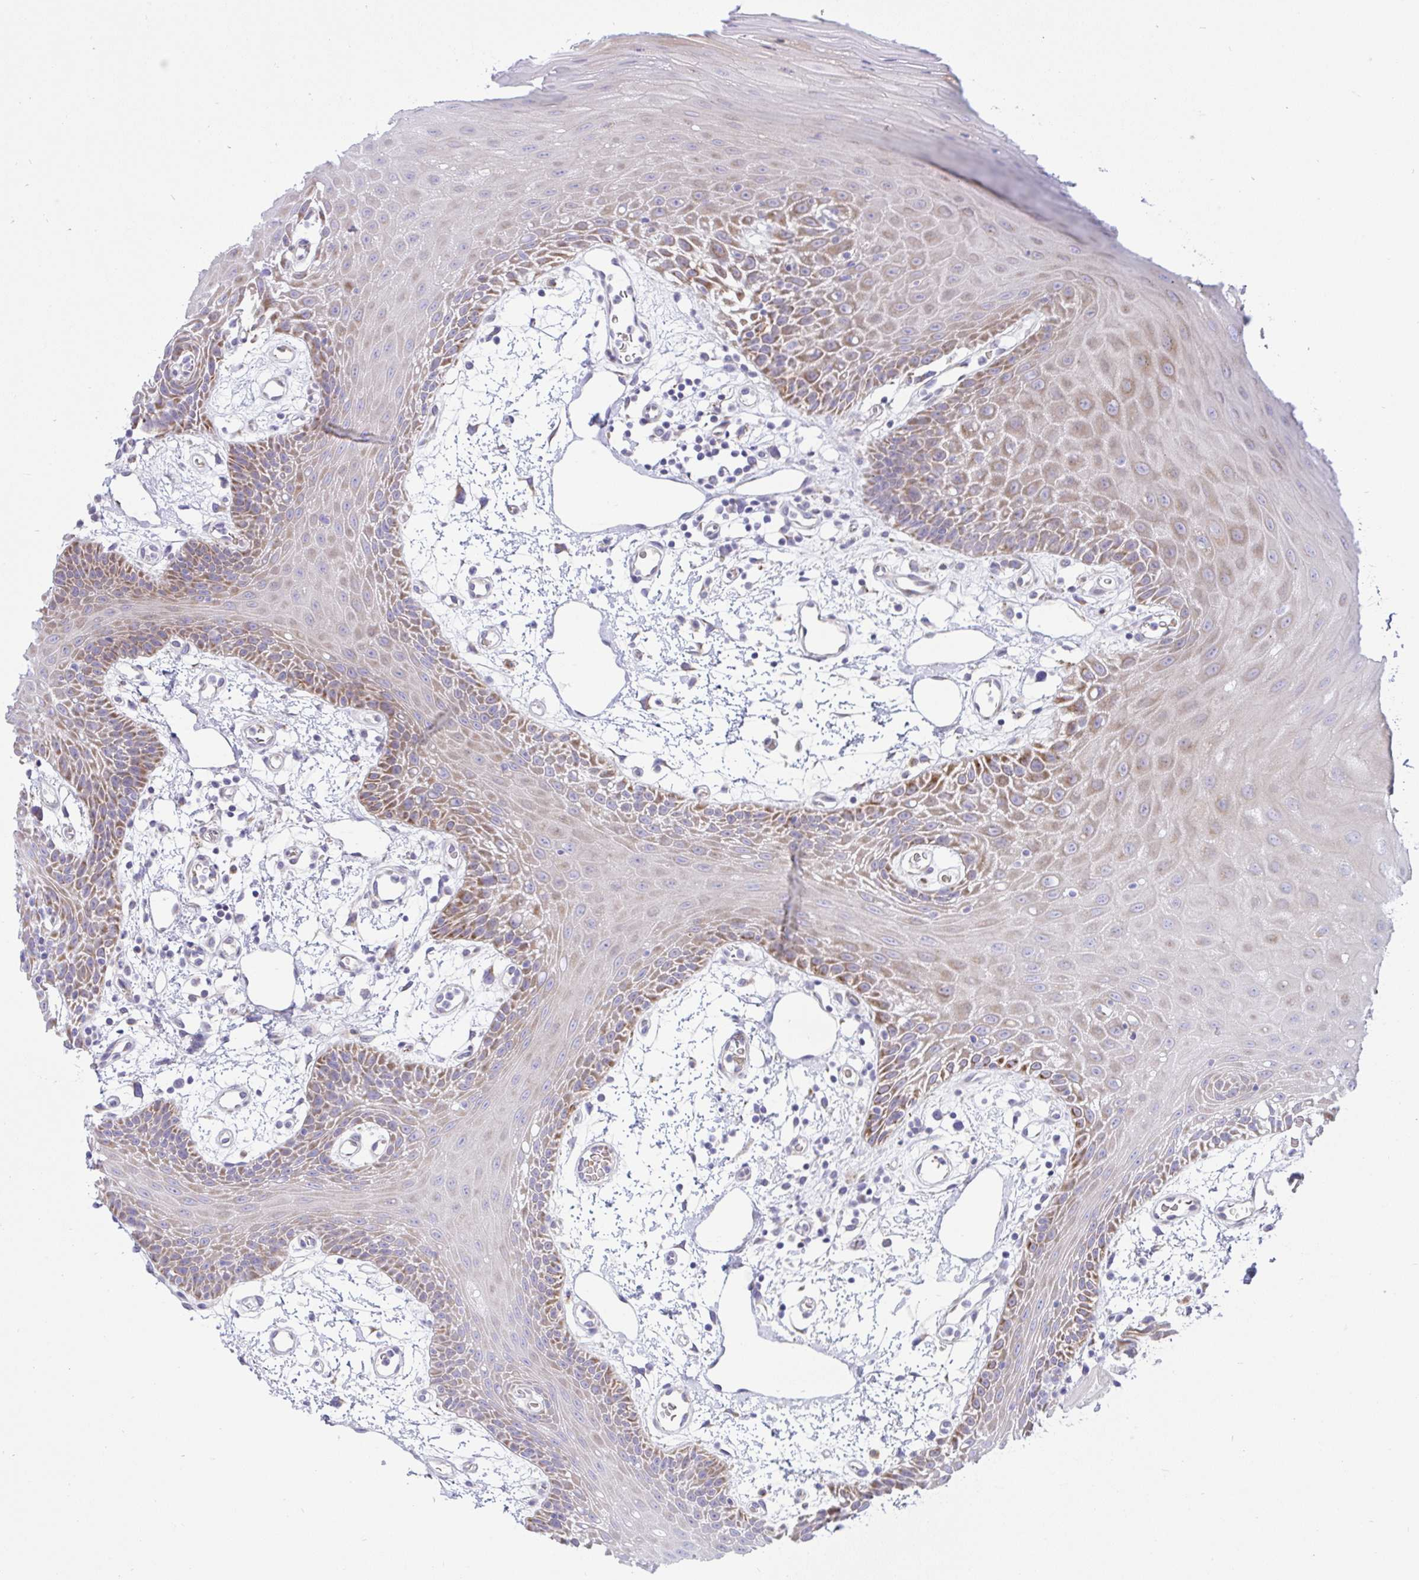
{"staining": {"intensity": "moderate", "quantity": ">75%", "location": "cytoplasmic/membranous"}, "tissue": "oral mucosa", "cell_type": "Squamous epithelial cells", "image_type": "normal", "snomed": [{"axis": "morphology", "description": "Normal tissue, NOS"}, {"axis": "topography", "description": "Oral tissue"}], "caption": "The image reveals immunohistochemical staining of unremarkable oral mucosa. There is moderate cytoplasmic/membranous expression is identified in approximately >75% of squamous epithelial cells. The protein is shown in brown color, while the nuclei are stained blue.", "gene": "NTN1", "patient": {"sex": "female", "age": 59}}